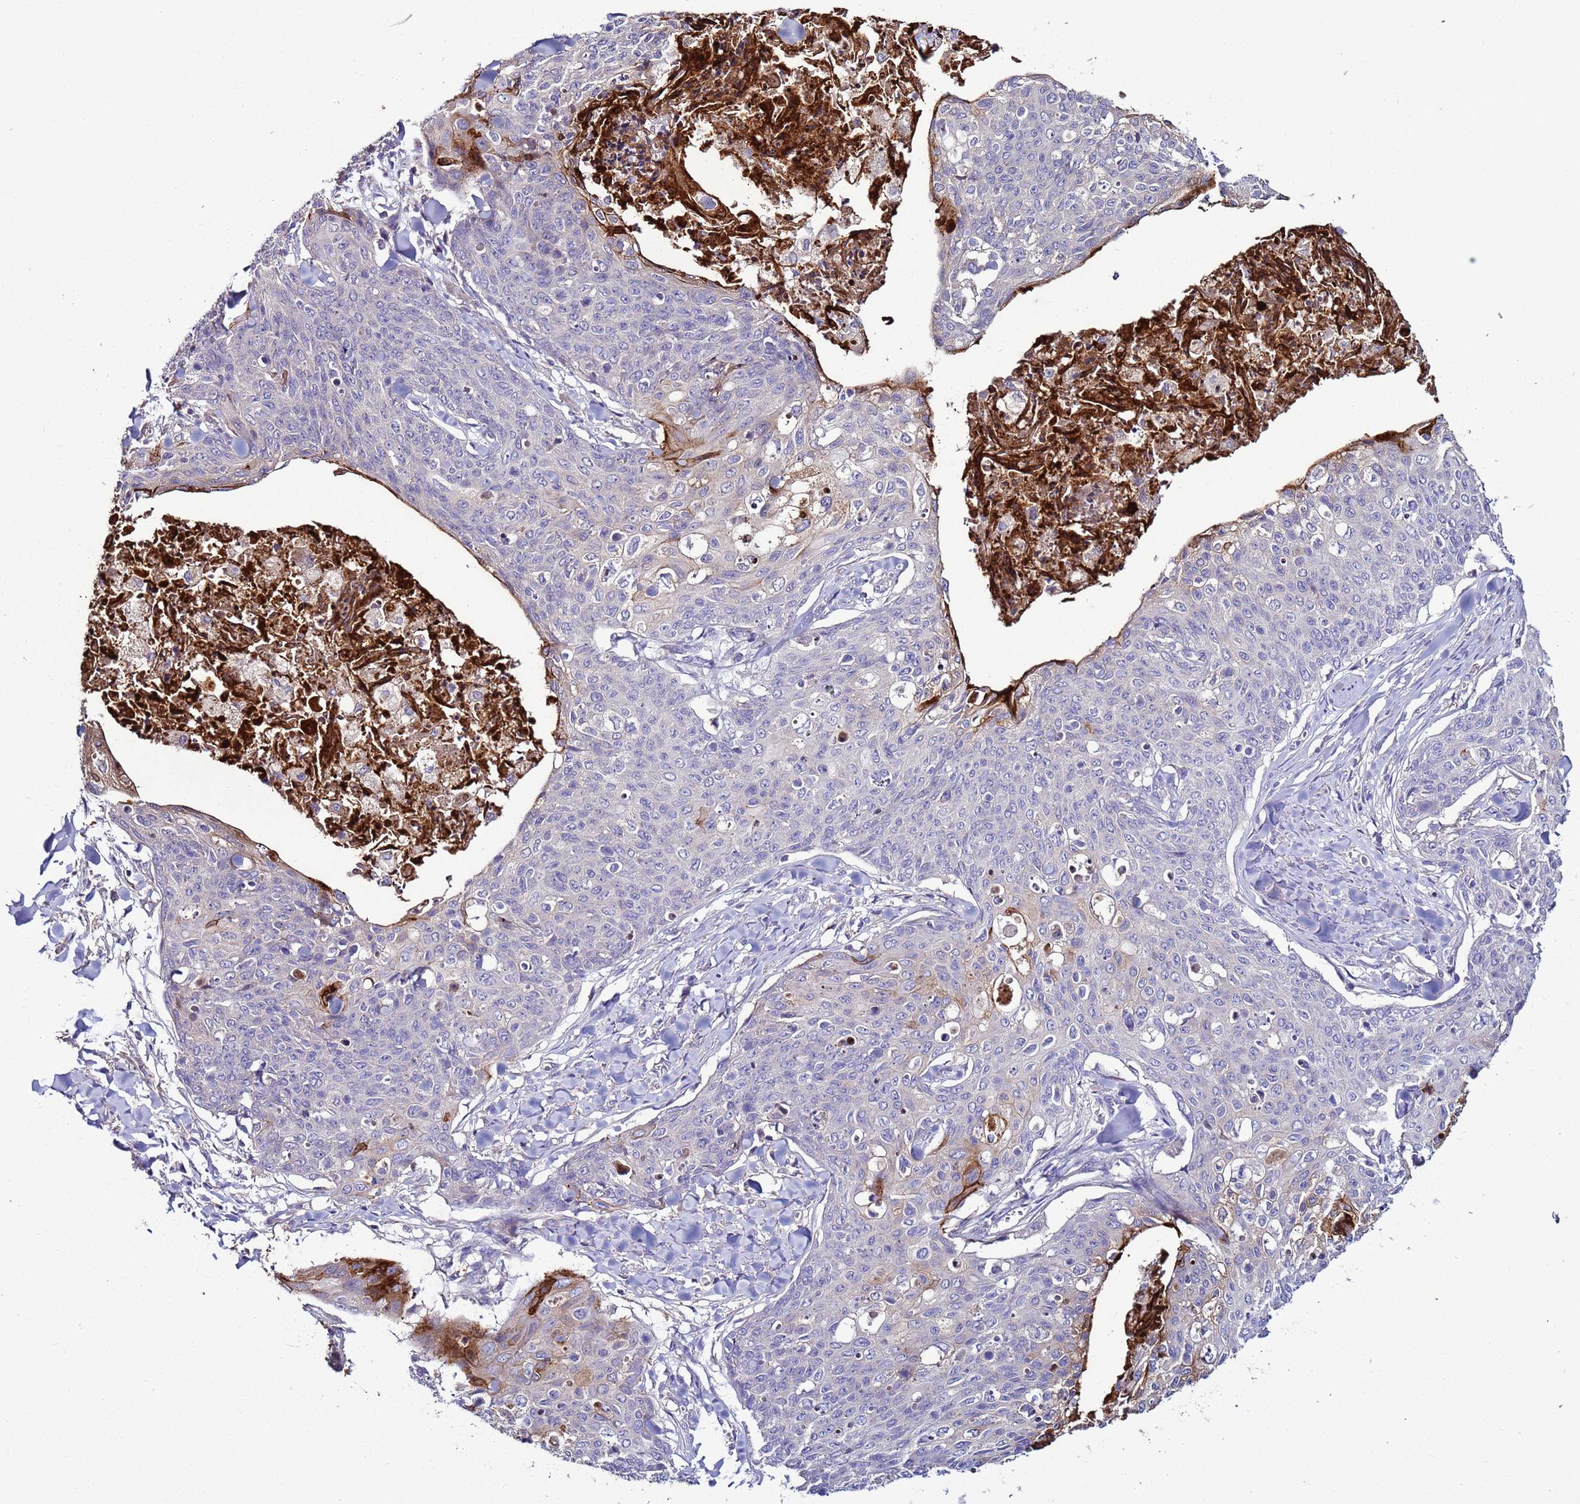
{"staining": {"intensity": "negative", "quantity": "none", "location": "none"}, "tissue": "skin cancer", "cell_type": "Tumor cells", "image_type": "cancer", "snomed": [{"axis": "morphology", "description": "Squamous cell carcinoma, NOS"}, {"axis": "topography", "description": "Skin"}, {"axis": "topography", "description": "Vulva"}], "caption": "Squamous cell carcinoma (skin) was stained to show a protein in brown. There is no significant expression in tumor cells.", "gene": "RABL2B", "patient": {"sex": "female", "age": 85}}